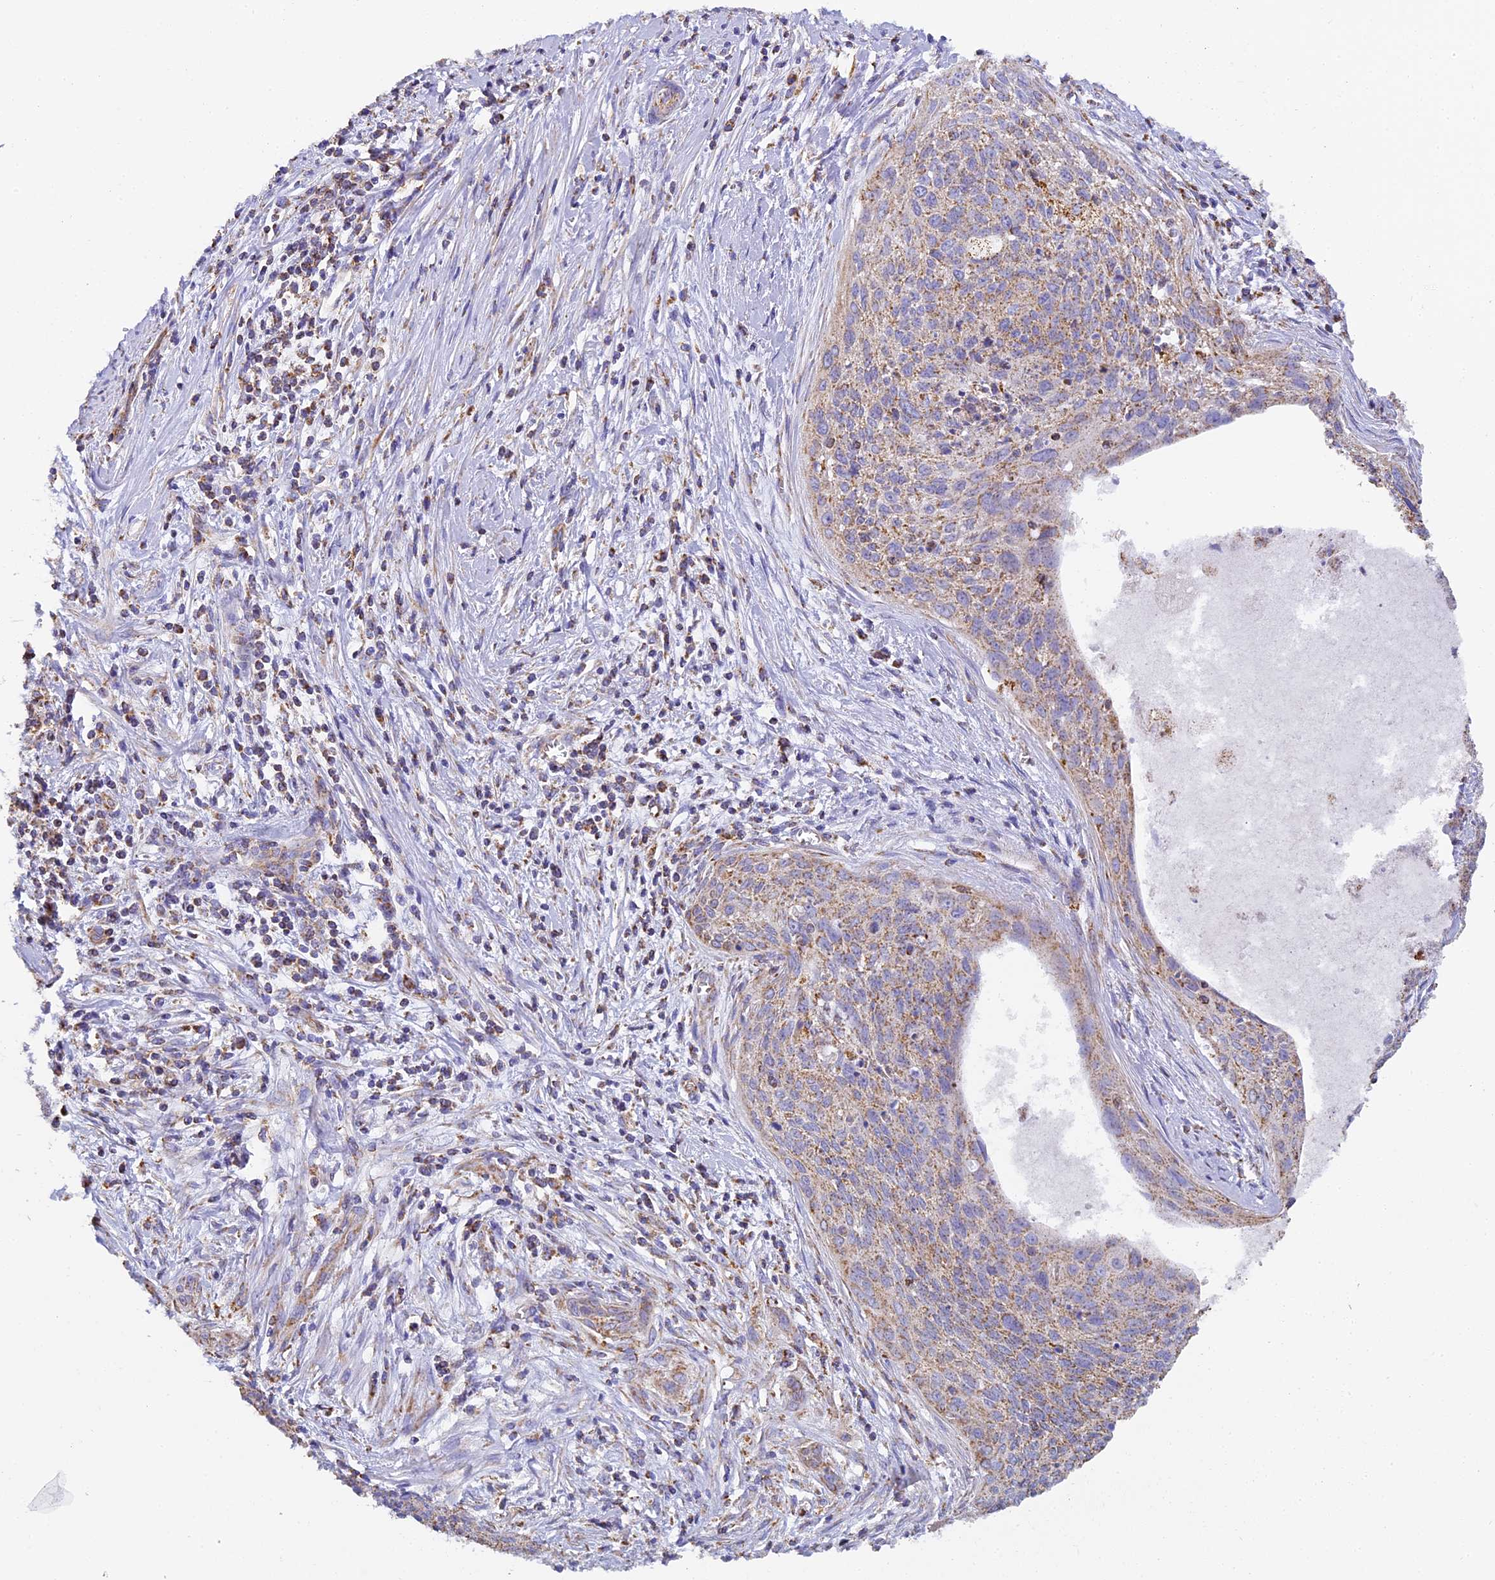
{"staining": {"intensity": "weak", "quantity": ">75%", "location": "cytoplasmic/membranous"}, "tissue": "cervical cancer", "cell_type": "Tumor cells", "image_type": "cancer", "snomed": [{"axis": "morphology", "description": "Squamous cell carcinoma, NOS"}, {"axis": "topography", "description": "Cervix"}], "caption": "Cervical cancer stained with immunohistochemistry shows weak cytoplasmic/membranous positivity in about >75% of tumor cells. (Brightfield microscopy of DAB IHC at high magnification).", "gene": "STK17A", "patient": {"sex": "female", "age": 55}}